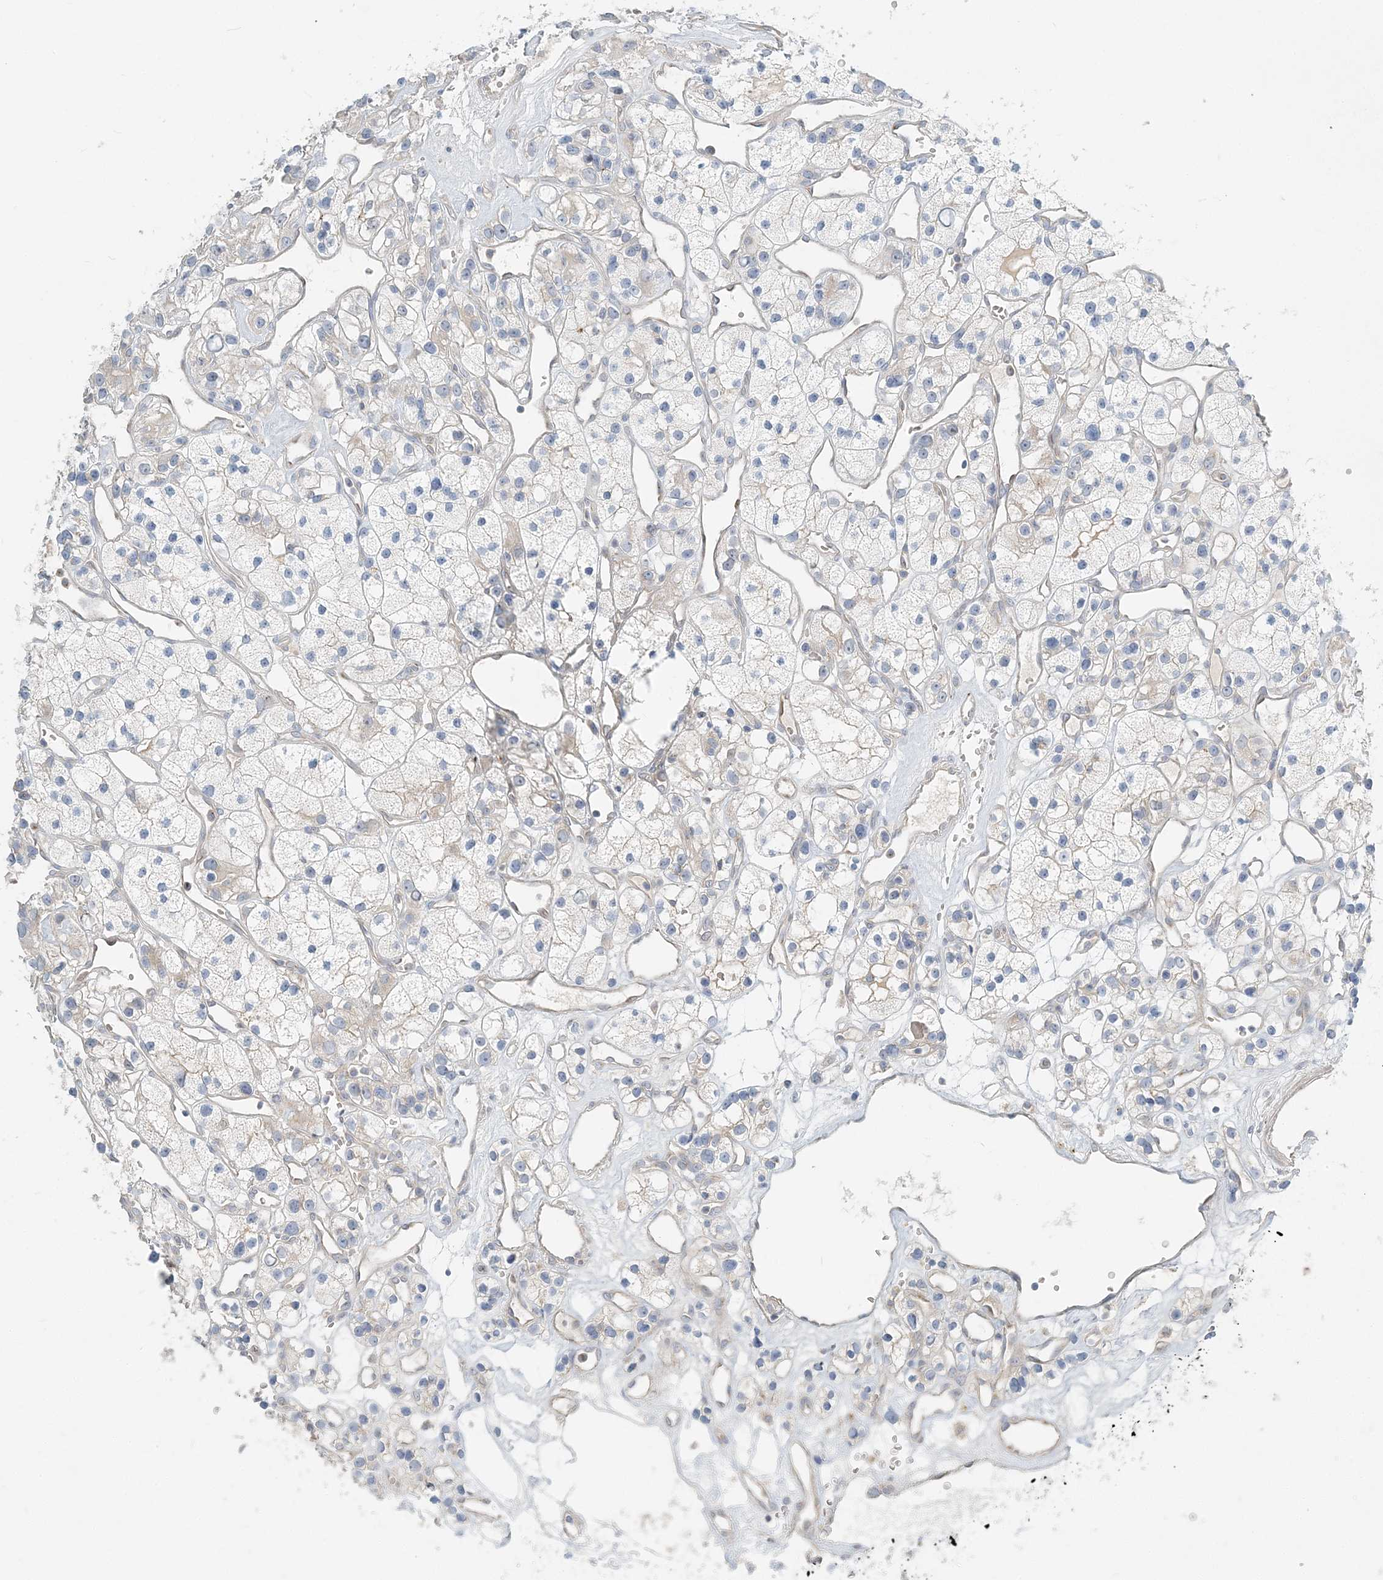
{"staining": {"intensity": "negative", "quantity": "none", "location": "none"}, "tissue": "renal cancer", "cell_type": "Tumor cells", "image_type": "cancer", "snomed": [{"axis": "morphology", "description": "Adenocarcinoma, NOS"}, {"axis": "topography", "description": "Kidney"}], "caption": "IHC of human renal cancer reveals no staining in tumor cells.", "gene": "NAA11", "patient": {"sex": "female", "age": 57}}